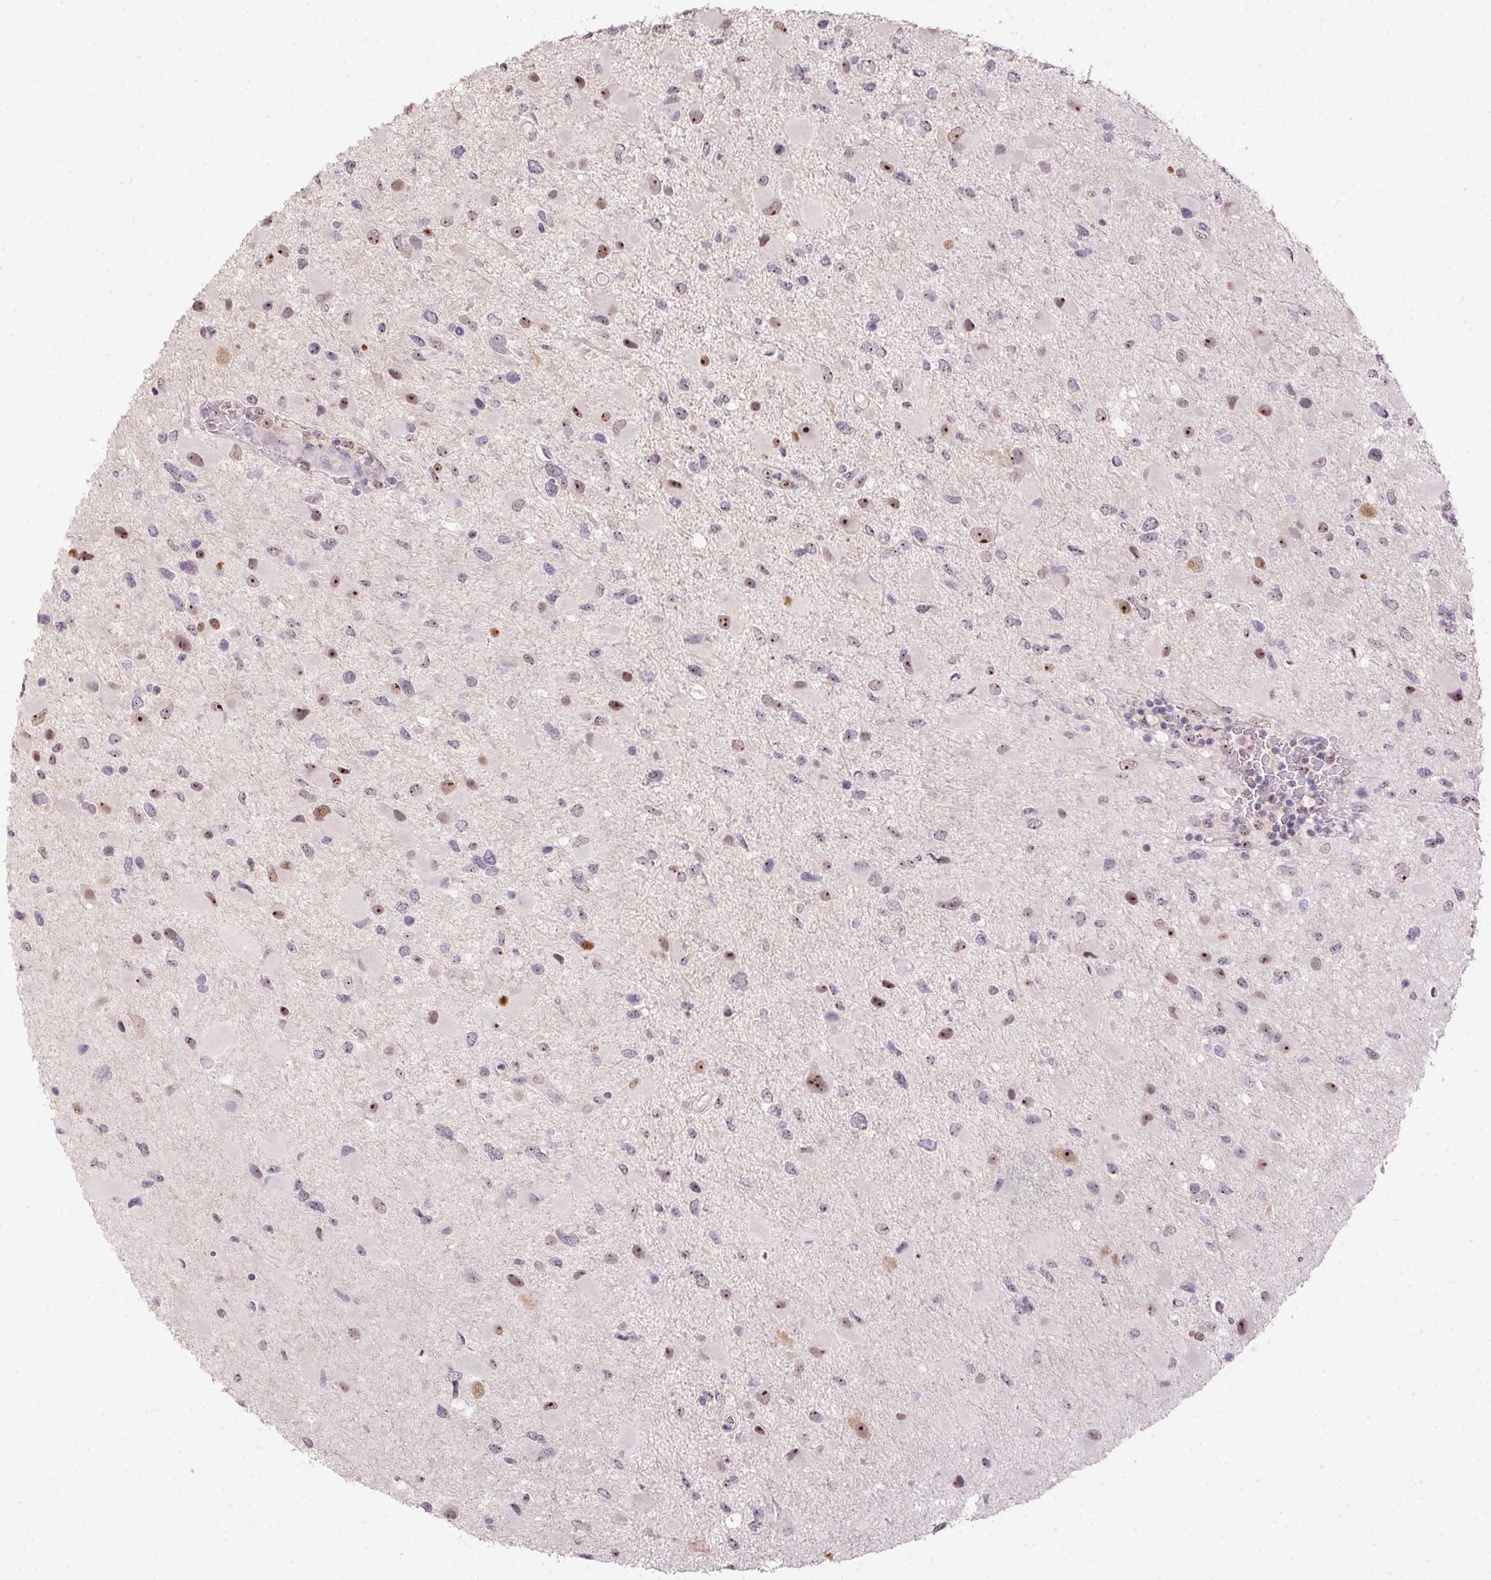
{"staining": {"intensity": "weak", "quantity": "25%-75%", "location": "nuclear"}, "tissue": "glioma", "cell_type": "Tumor cells", "image_type": "cancer", "snomed": [{"axis": "morphology", "description": "Glioma, malignant, Low grade"}, {"axis": "topography", "description": "Brain"}], "caption": "Glioma tissue demonstrates weak nuclear expression in approximately 25%-75% of tumor cells, visualized by immunohistochemistry.", "gene": "BATF2", "patient": {"sex": "female", "age": 32}}